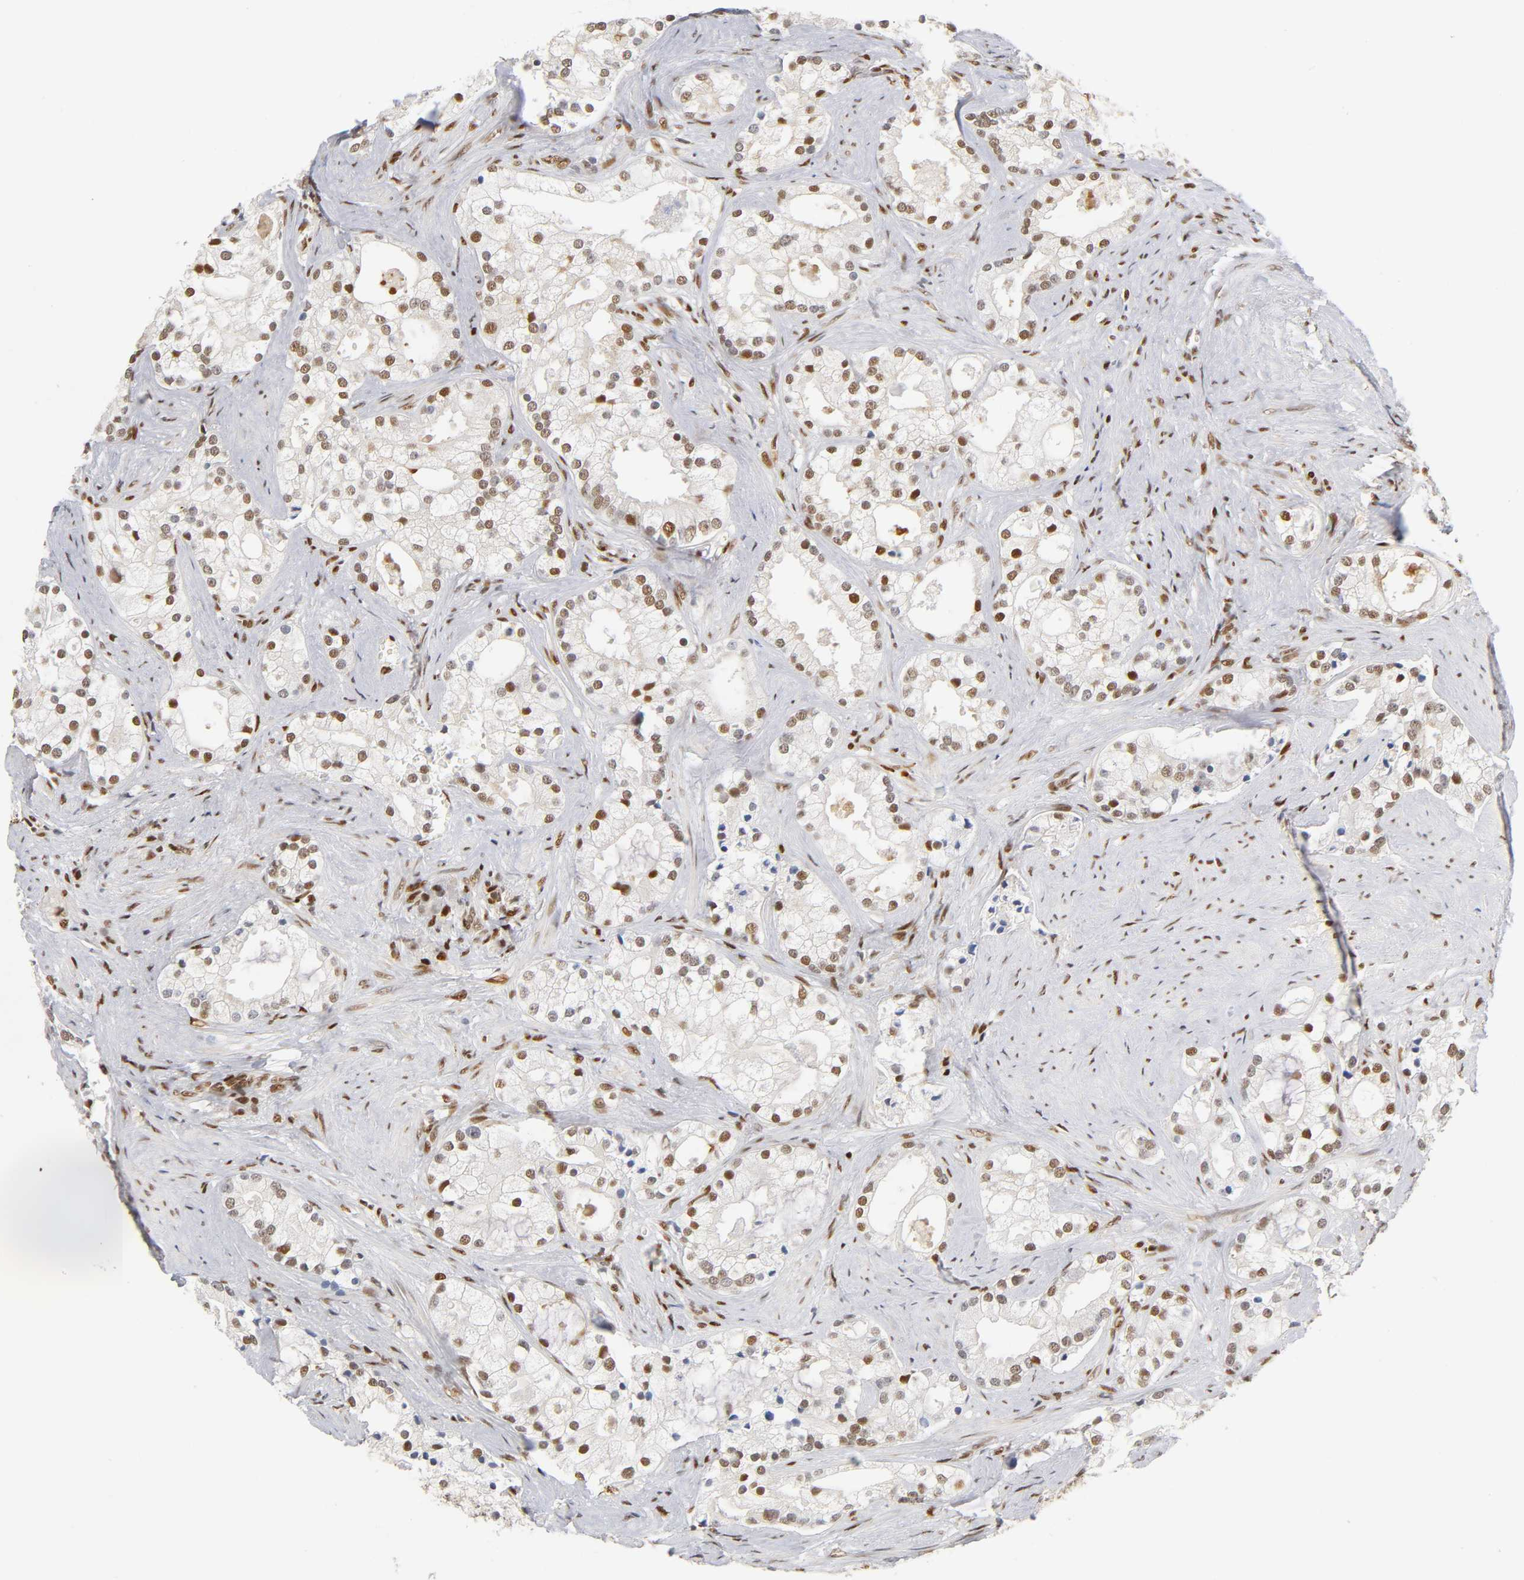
{"staining": {"intensity": "moderate", "quantity": "25%-75%", "location": "cytoplasmic/membranous,nuclear"}, "tissue": "prostate cancer", "cell_type": "Tumor cells", "image_type": "cancer", "snomed": [{"axis": "morphology", "description": "Adenocarcinoma, Low grade"}, {"axis": "topography", "description": "Prostate"}], "caption": "Immunohistochemical staining of human prostate low-grade adenocarcinoma displays medium levels of moderate cytoplasmic/membranous and nuclear protein expression in about 25%-75% of tumor cells. Nuclei are stained in blue.", "gene": "NR3C1", "patient": {"sex": "male", "age": 58}}